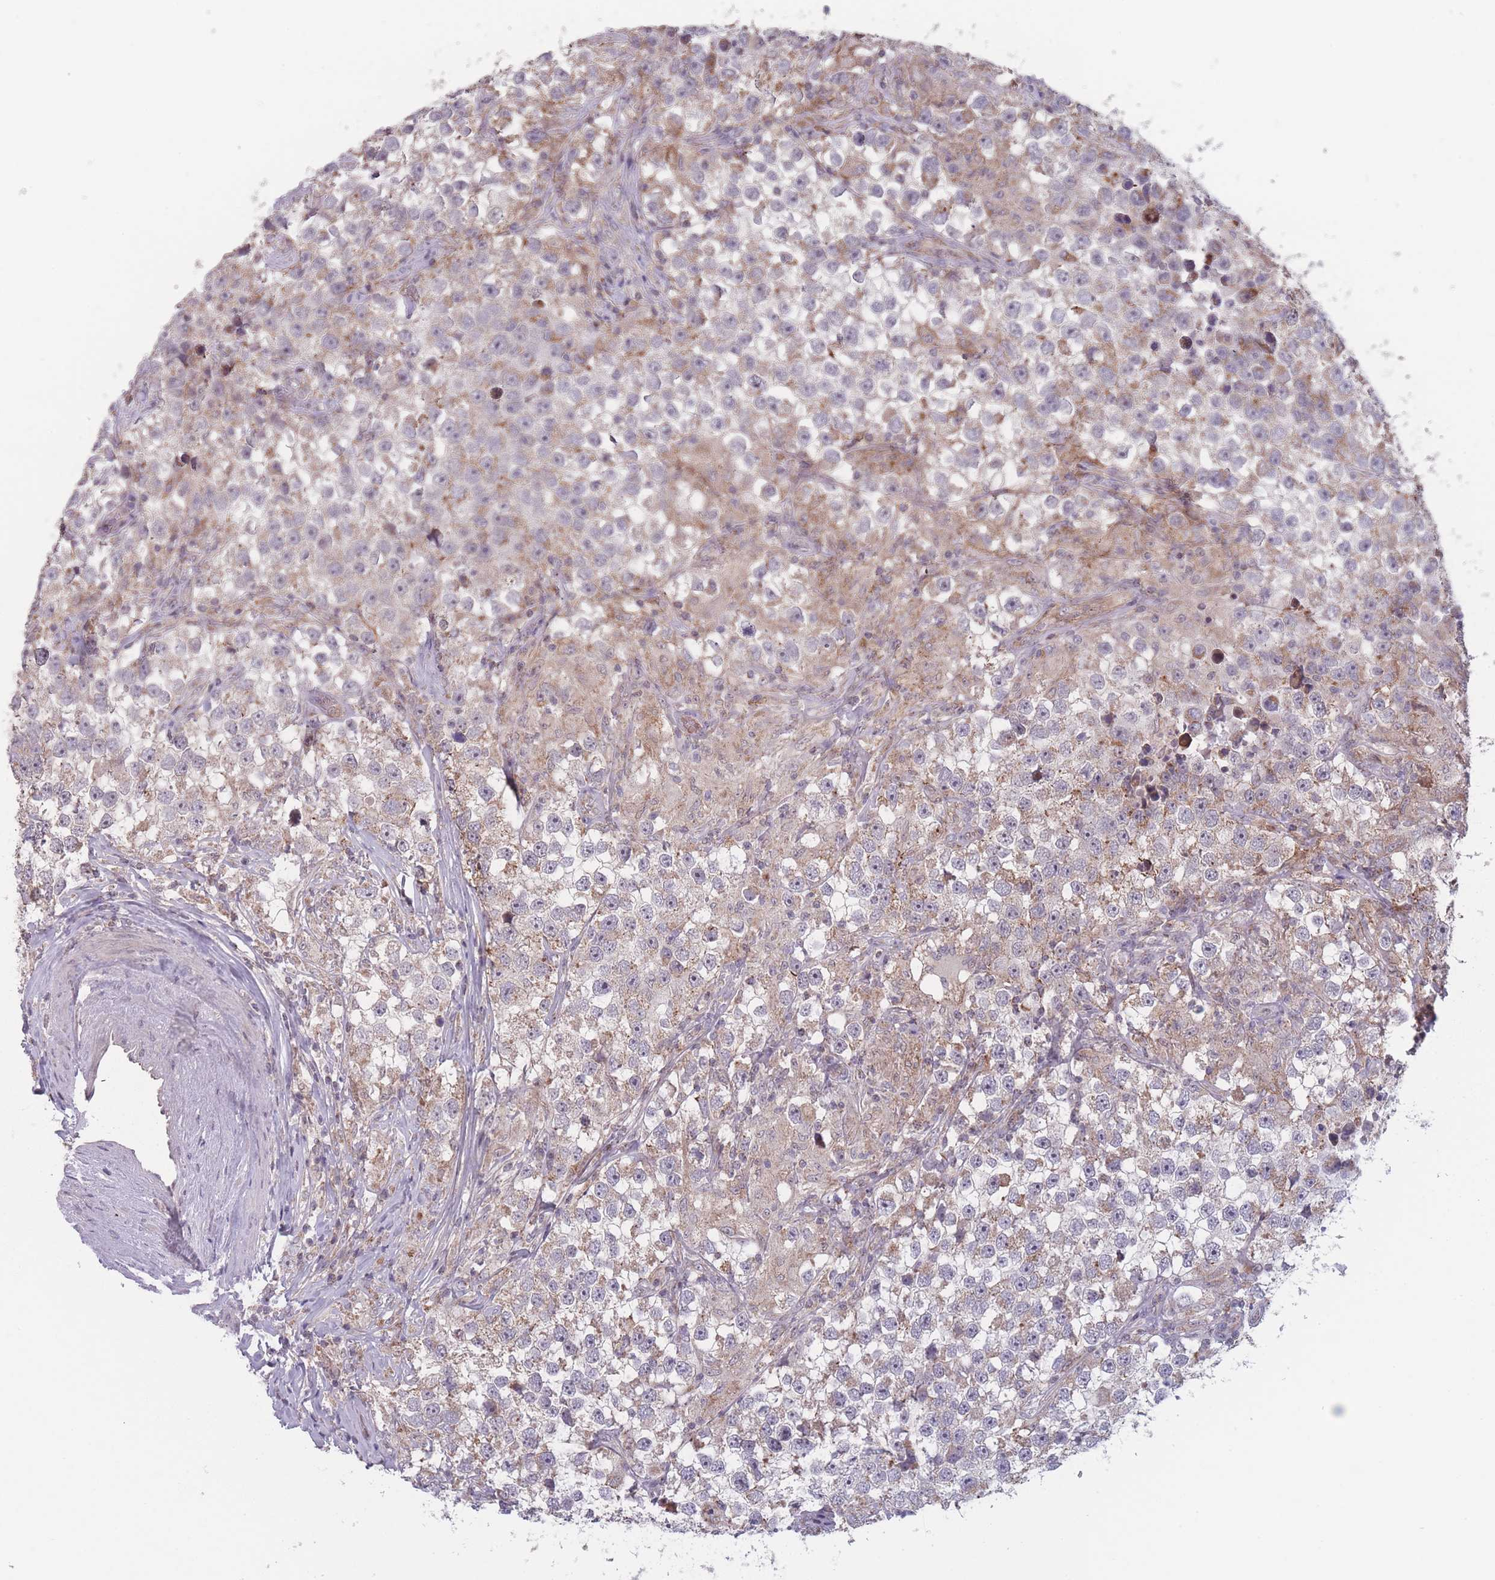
{"staining": {"intensity": "weak", "quantity": "25%-75%", "location": "cytoplasmic/membranous"}, "tissue": "testis cancer", "cell_type": "Tumor cells", "image_type": "cancer", "snomed": [{"axis": "morphology", "description": "Seminoma, NOS"}, {"axis": "topography", "description": "Testis"}], "caption": "Immunohistochemical staining of human seminoma (testis) exhibits low levels of weak cytoplasmic/membranous protein positivity in approximately 25%-75% of tumor cells.", "gene": "TMEM232", "patient": {"sex": "male", "age": 46}}